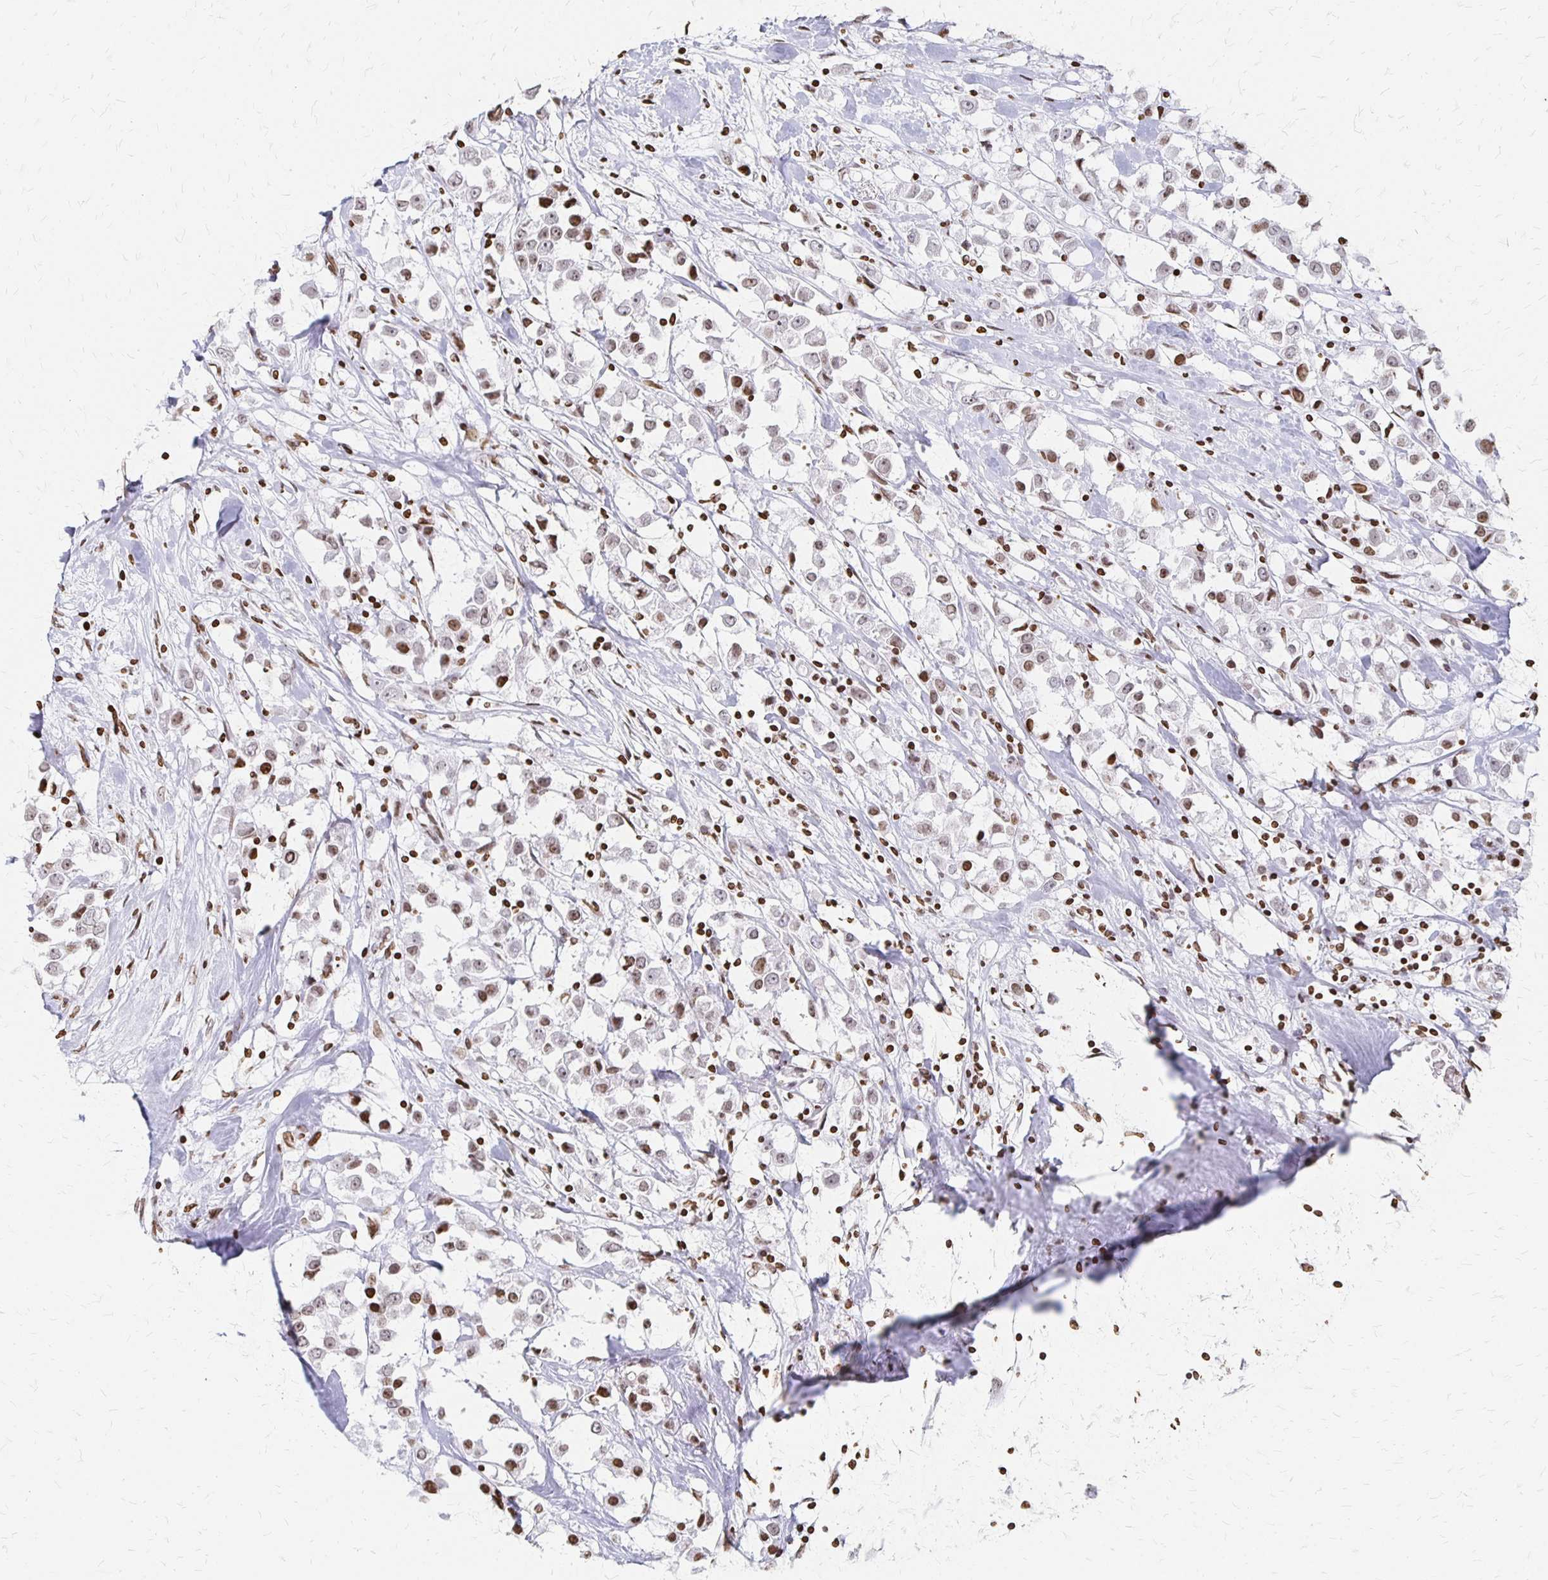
{"staining": {"intensity": "weak", "quantity": ">75%", "location": "nuclear"}, "tissue": "breast cancer", "cell_type": "Tumor cells", "image_type": "cancer", "snomed": [{"axis": "morphology", "description": "Duct carcinoma"}, {"axis": "topography", "description": "Breast"}], "caption": "Human intraductal carcinoma (breast) stained with a brown dye exhibits weak nuclear positive positivity in about >75% of tumor cells.", "gene": "ZNF280C", "patient": {"sex": "female", "age": 61}}